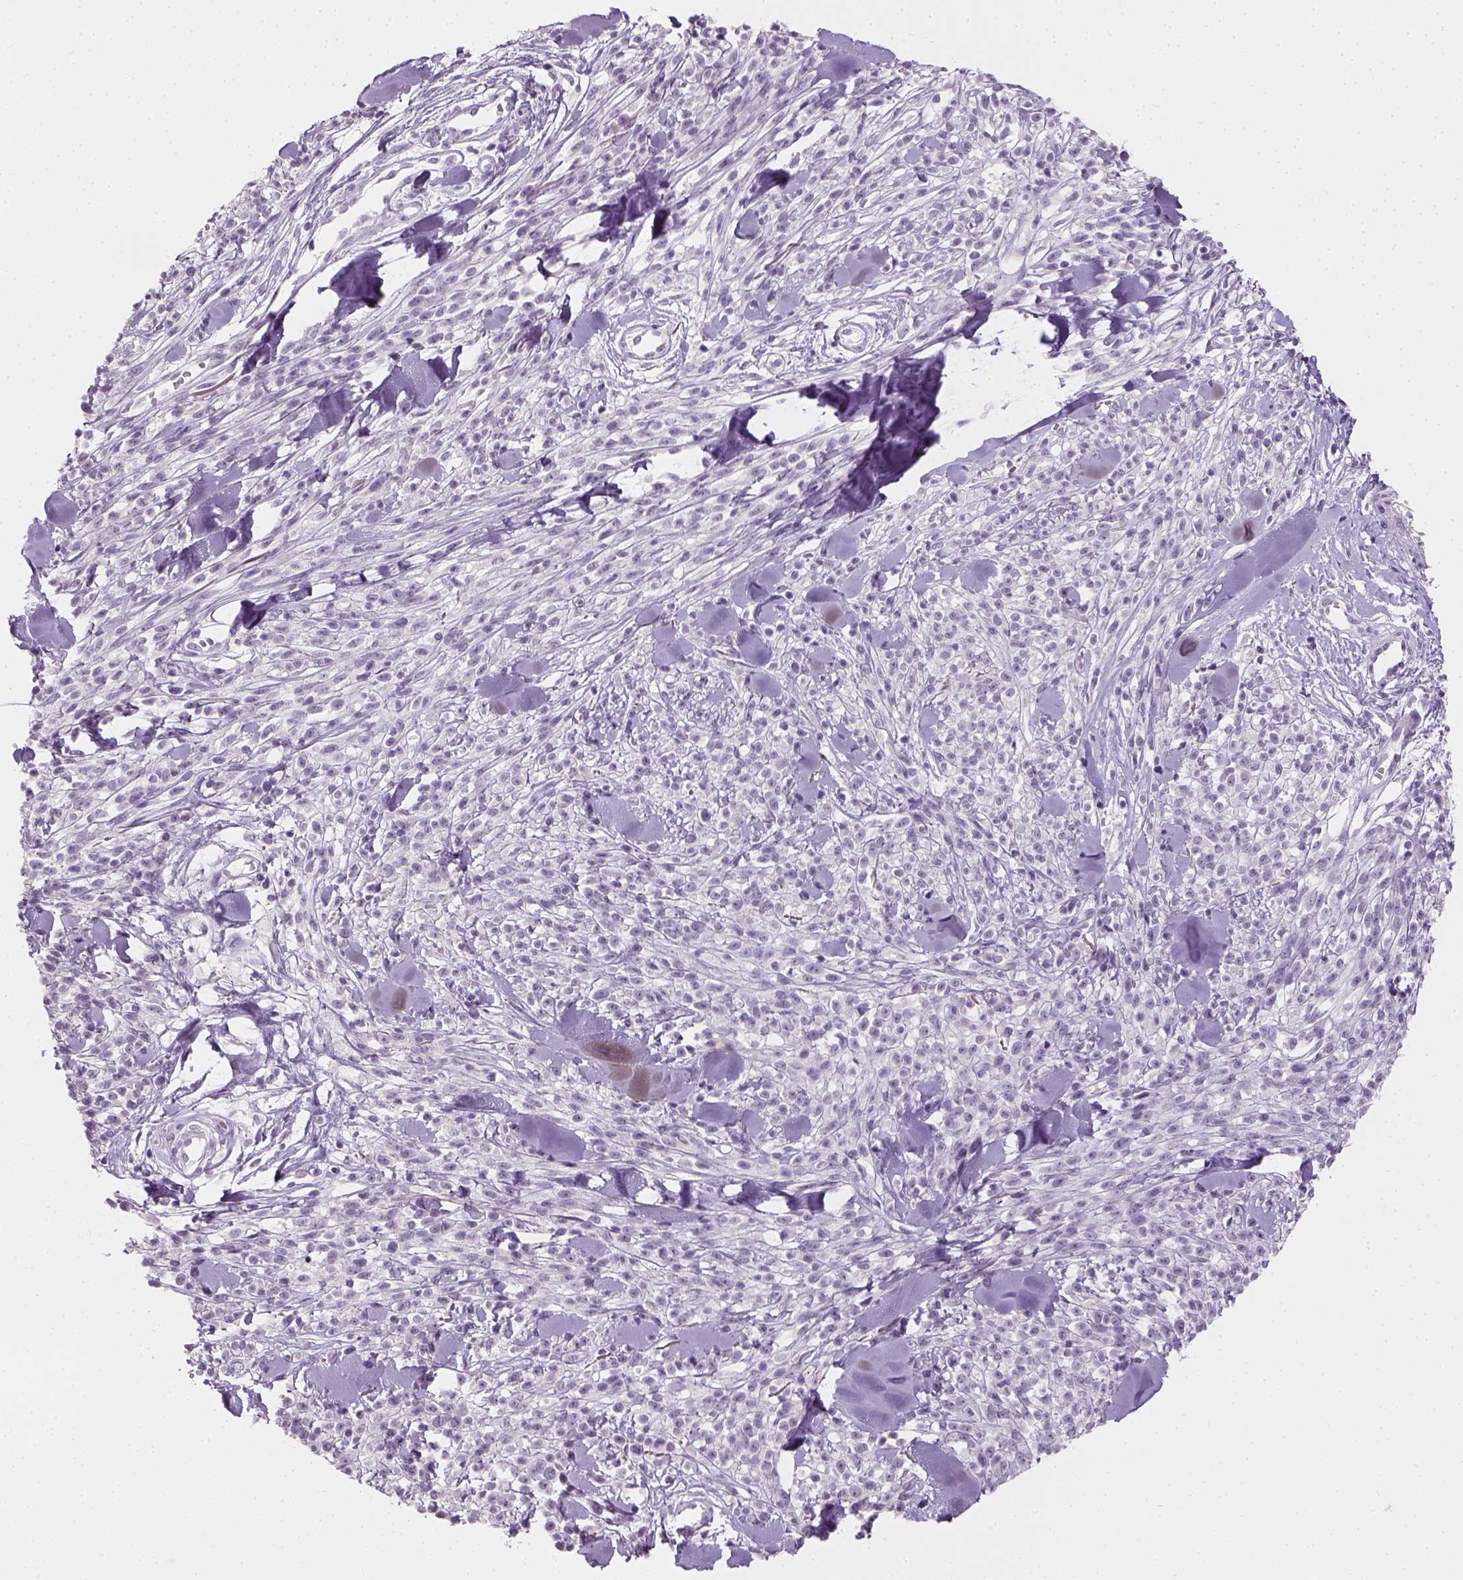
{"staining": {"intensity": "negative", "quantity": "none", "location": "none"}, "tissue": "melanoma", "cell_type": "Tumor cells", "image_type": "cancer", "snomed": [{"axis": "morphology", "description": "Malignant melanoma, NOS"}, {"axis": "topography", "description": "Skin"}, {"axis": "topography", "description": "Skin of trunk"}], "caption": "Immunohistochemistry (IHC) image of neoplastic tissue: melanoma stained with DAB (3,3'-diaminobenzidine) displays no significant protein staining in tumor cells.", "gene": "TH", "patient": {"sex": "male", "age": 74}}